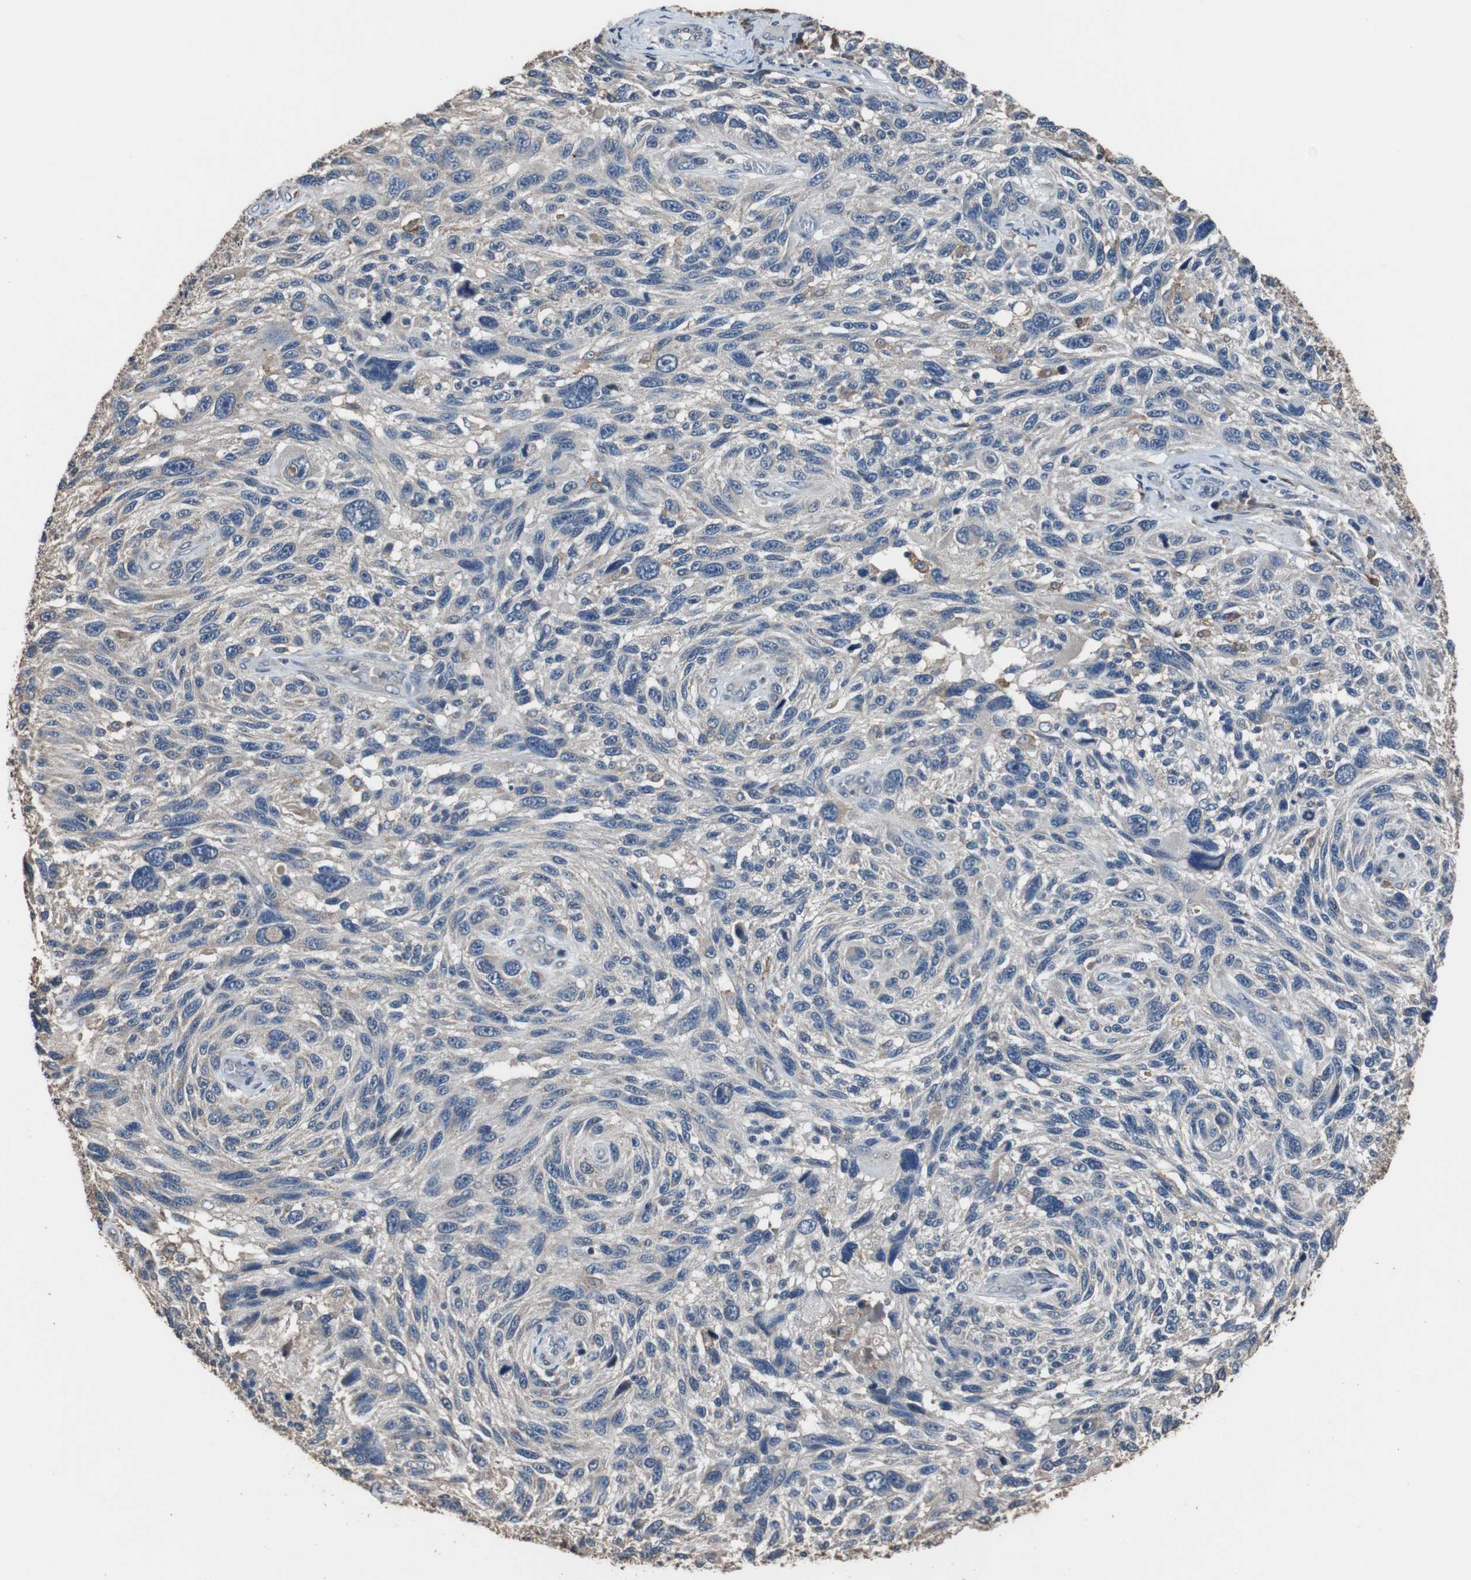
{"staining": {"intensity": "weak", "quantity": "<25%", "location": "cytoplasmic/membranous"}, "tissue": "melanoma", "cell_type": "Tumor cells", "image_type": "cancer", "snomed": [{"axis": "morphology", "description": "Malignant melanoma, NOS"}, {"axis": "topography", "description": "Skin"}], "caption": "DAB (3,3'-diaminobenzidine) immunohistochemical staining of malignant melanoma exhibits no significant expression in tumor cells.", "gene": "SCIMP", "patient": {"sex": "male", "age": 53}}